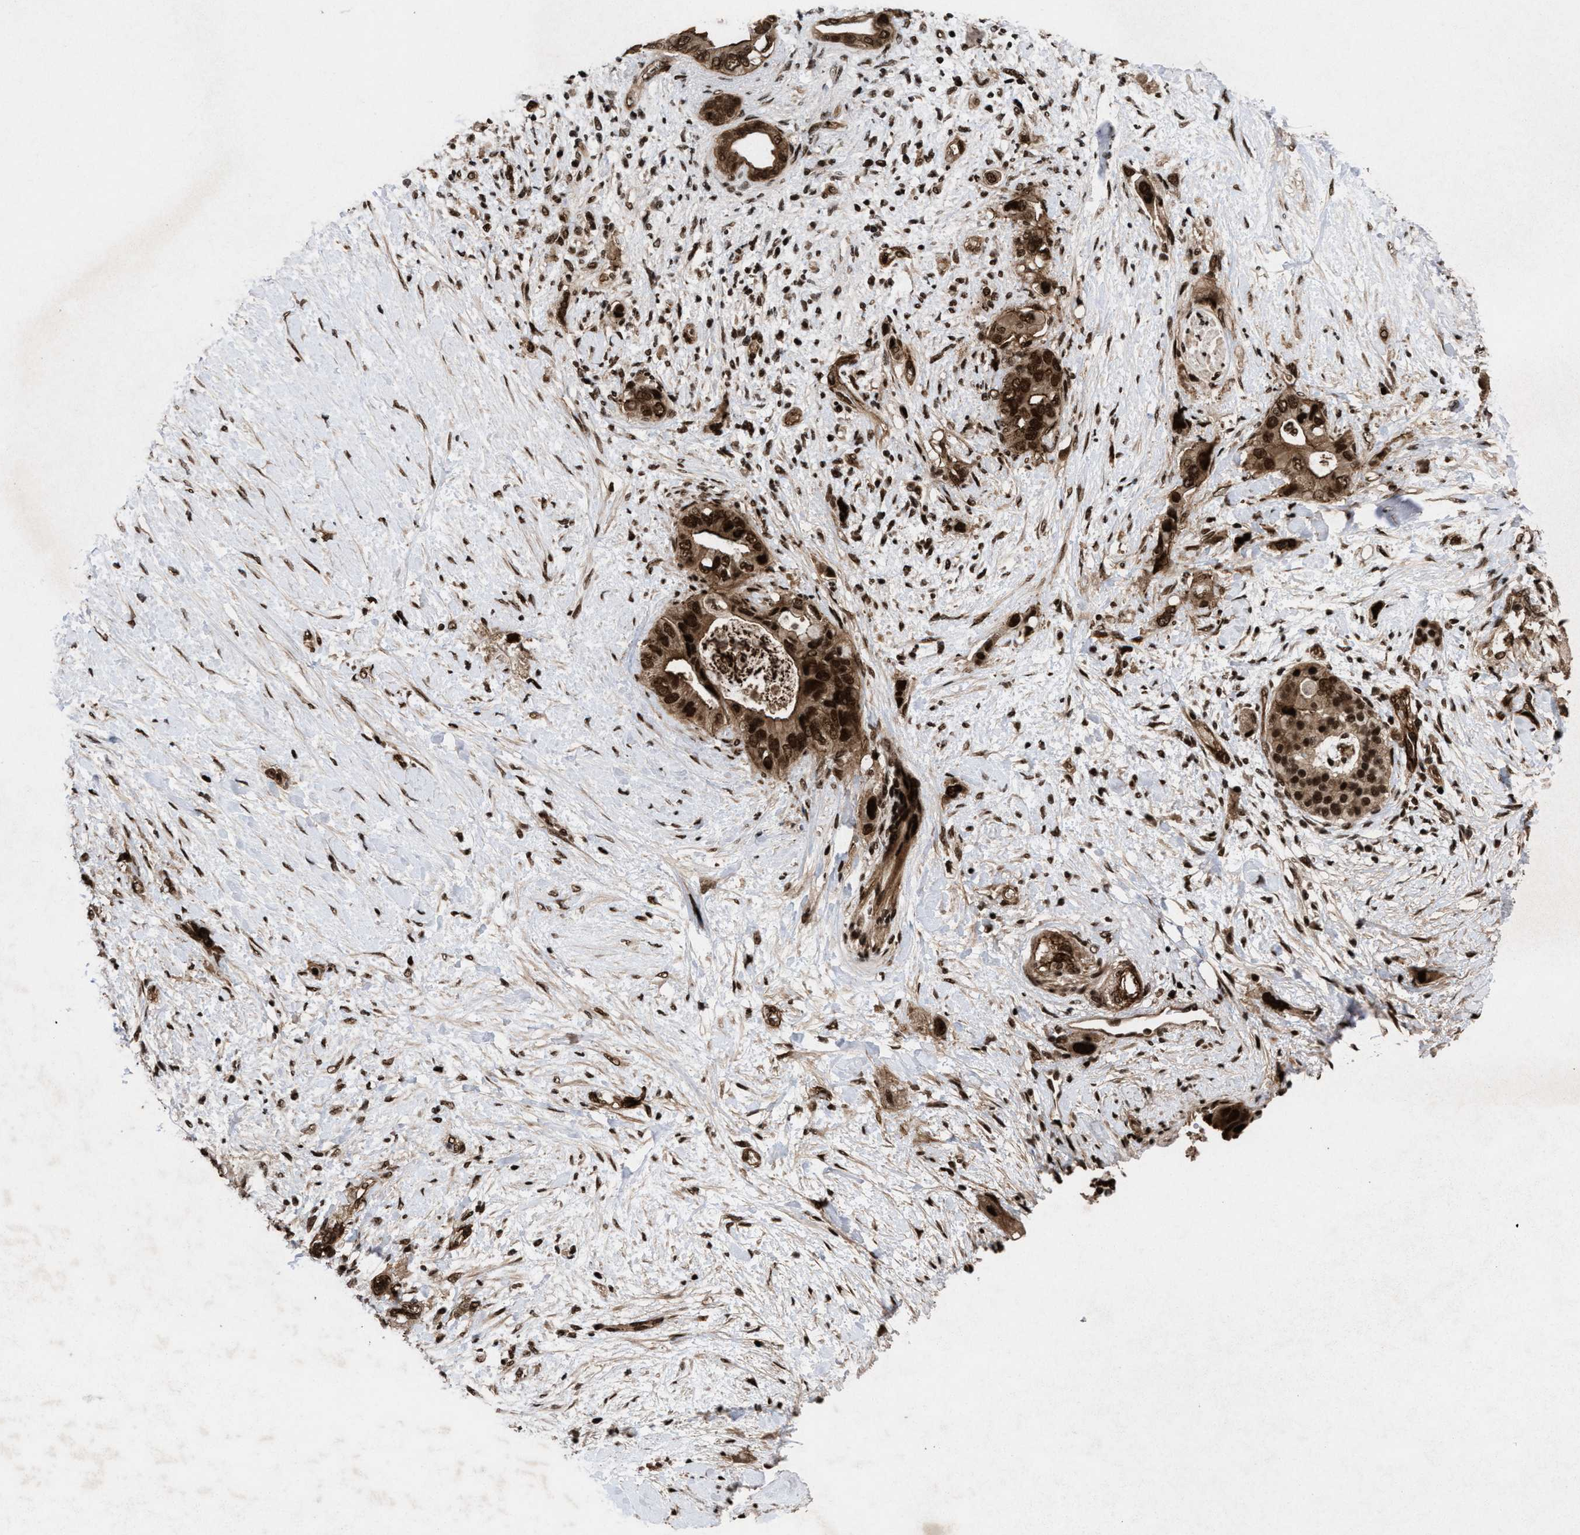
{"staining": {"intensity": "strong", "quantity": ">75%", "location": "cytoplasmic/membranous,nuclear"}, "tissue": "pancreatic cancer", "cell_type": "Tumor cells", "image_type": "cancer", "snomed": [{"axis": "morphology", "description": "Adenocarcinoma, NOS"}, {"axis": "topography", "description": "Pancreas"}], "caption": "An immunohistochemistry micrograph of neoplastic tissue is shown. Protein staining in brown highlights strong cytoplasmic/membranous and nuclear positivity in pancreatic cancer (adenocarcinoma) within tumor cells.", "gene": "WIZ", "patient": {"sex": "female", "age": 56}}